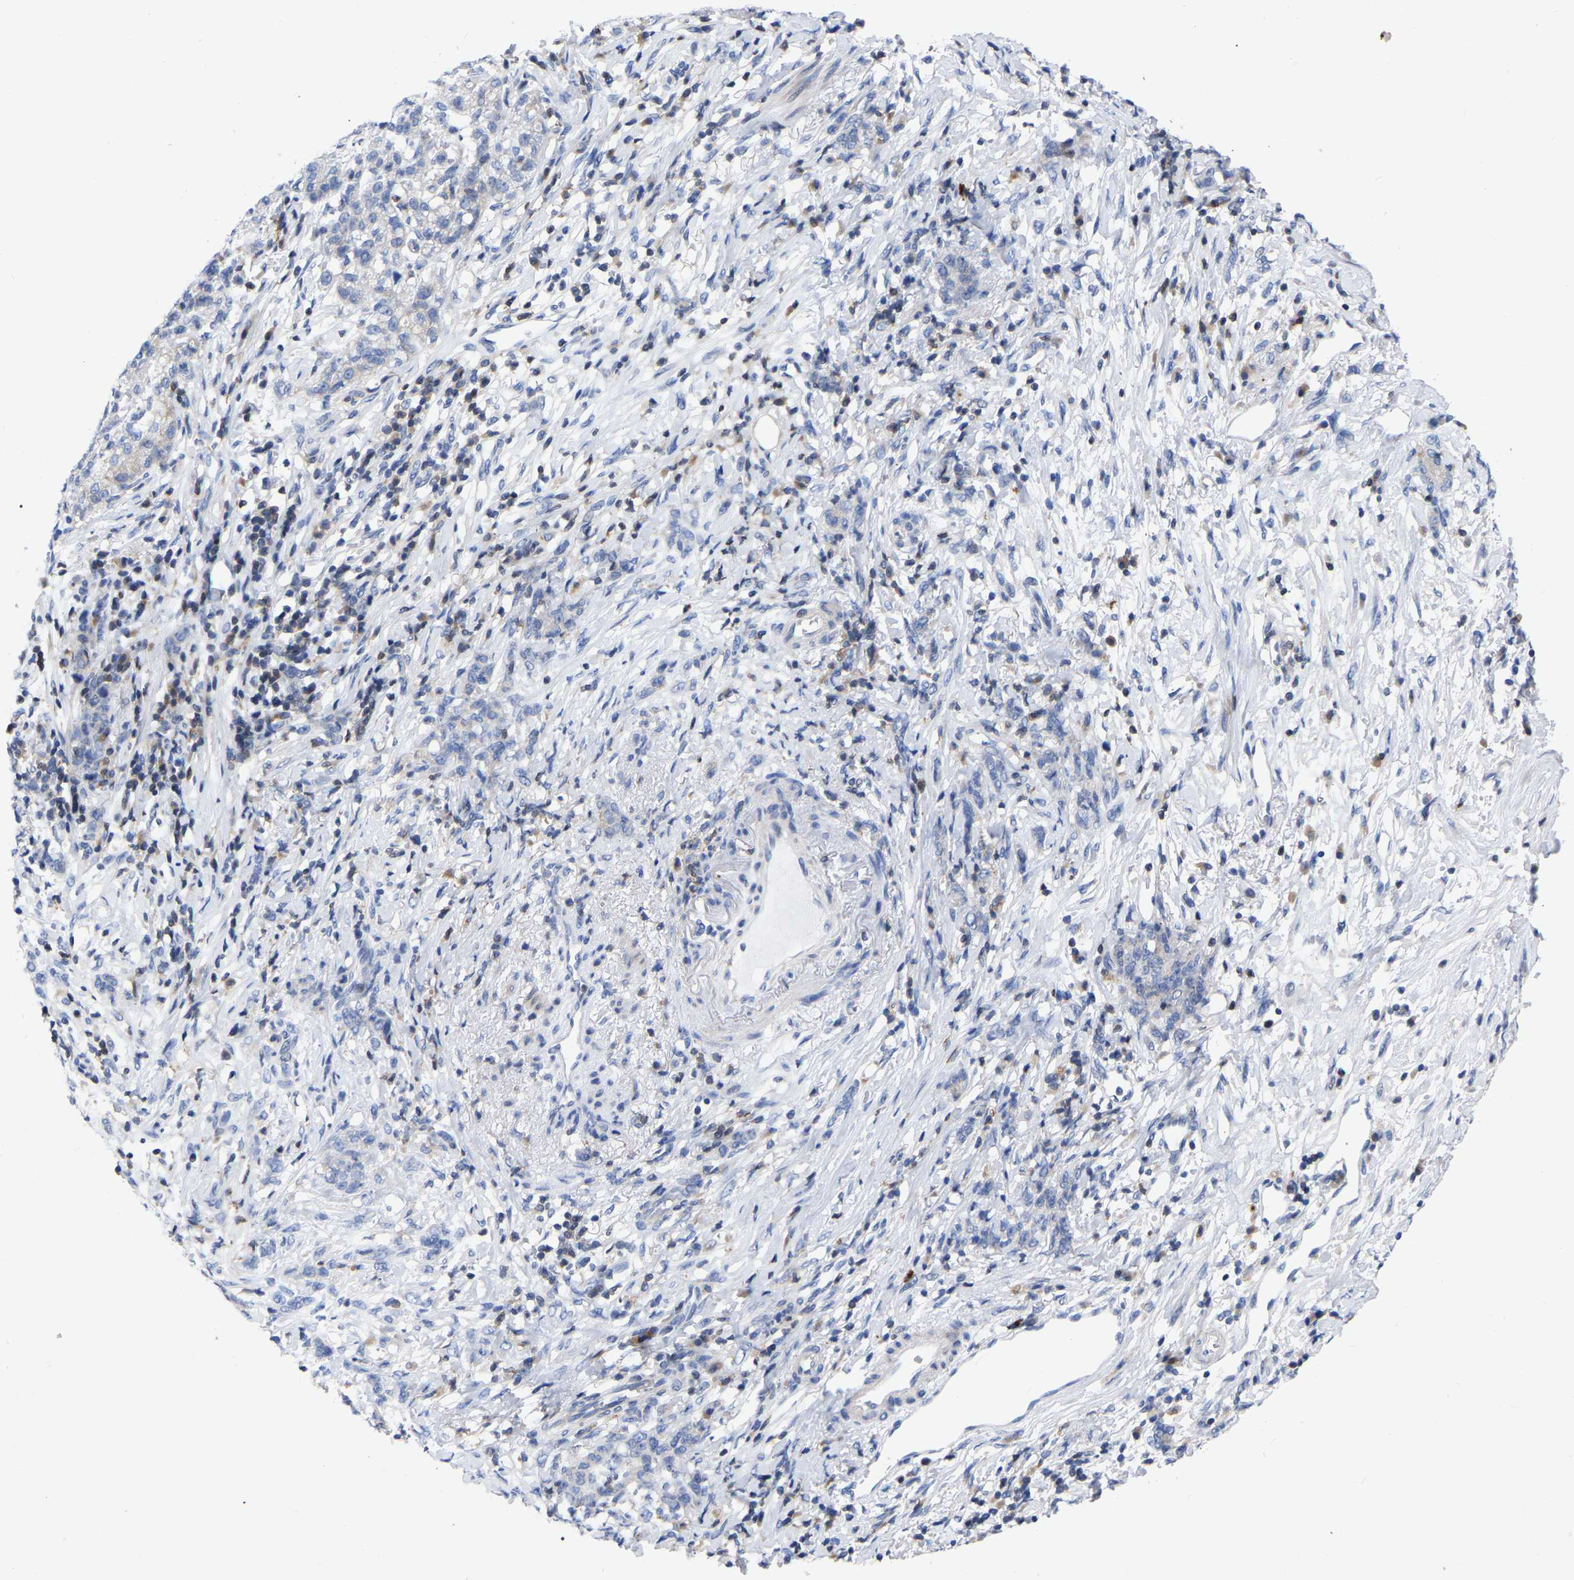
{"staining": {"intensity": "negative", "quantity": "none", "location": "none"}, "tissue": "stomach cancer", "cell_type": "Tumor cells", "image_type": "cancer", "snomed": [{"axis": "morphology", "description": "Adenocarcinoma, NOS"}, {"axis": "topography", "description": "Stomach, lower"}], "caption": "Tumor cells are negative for protein expression in human stomach cancer (adenocarcinoma).", "gene": "PTPN7", "patient": {"sex": "male", "age": 88}}